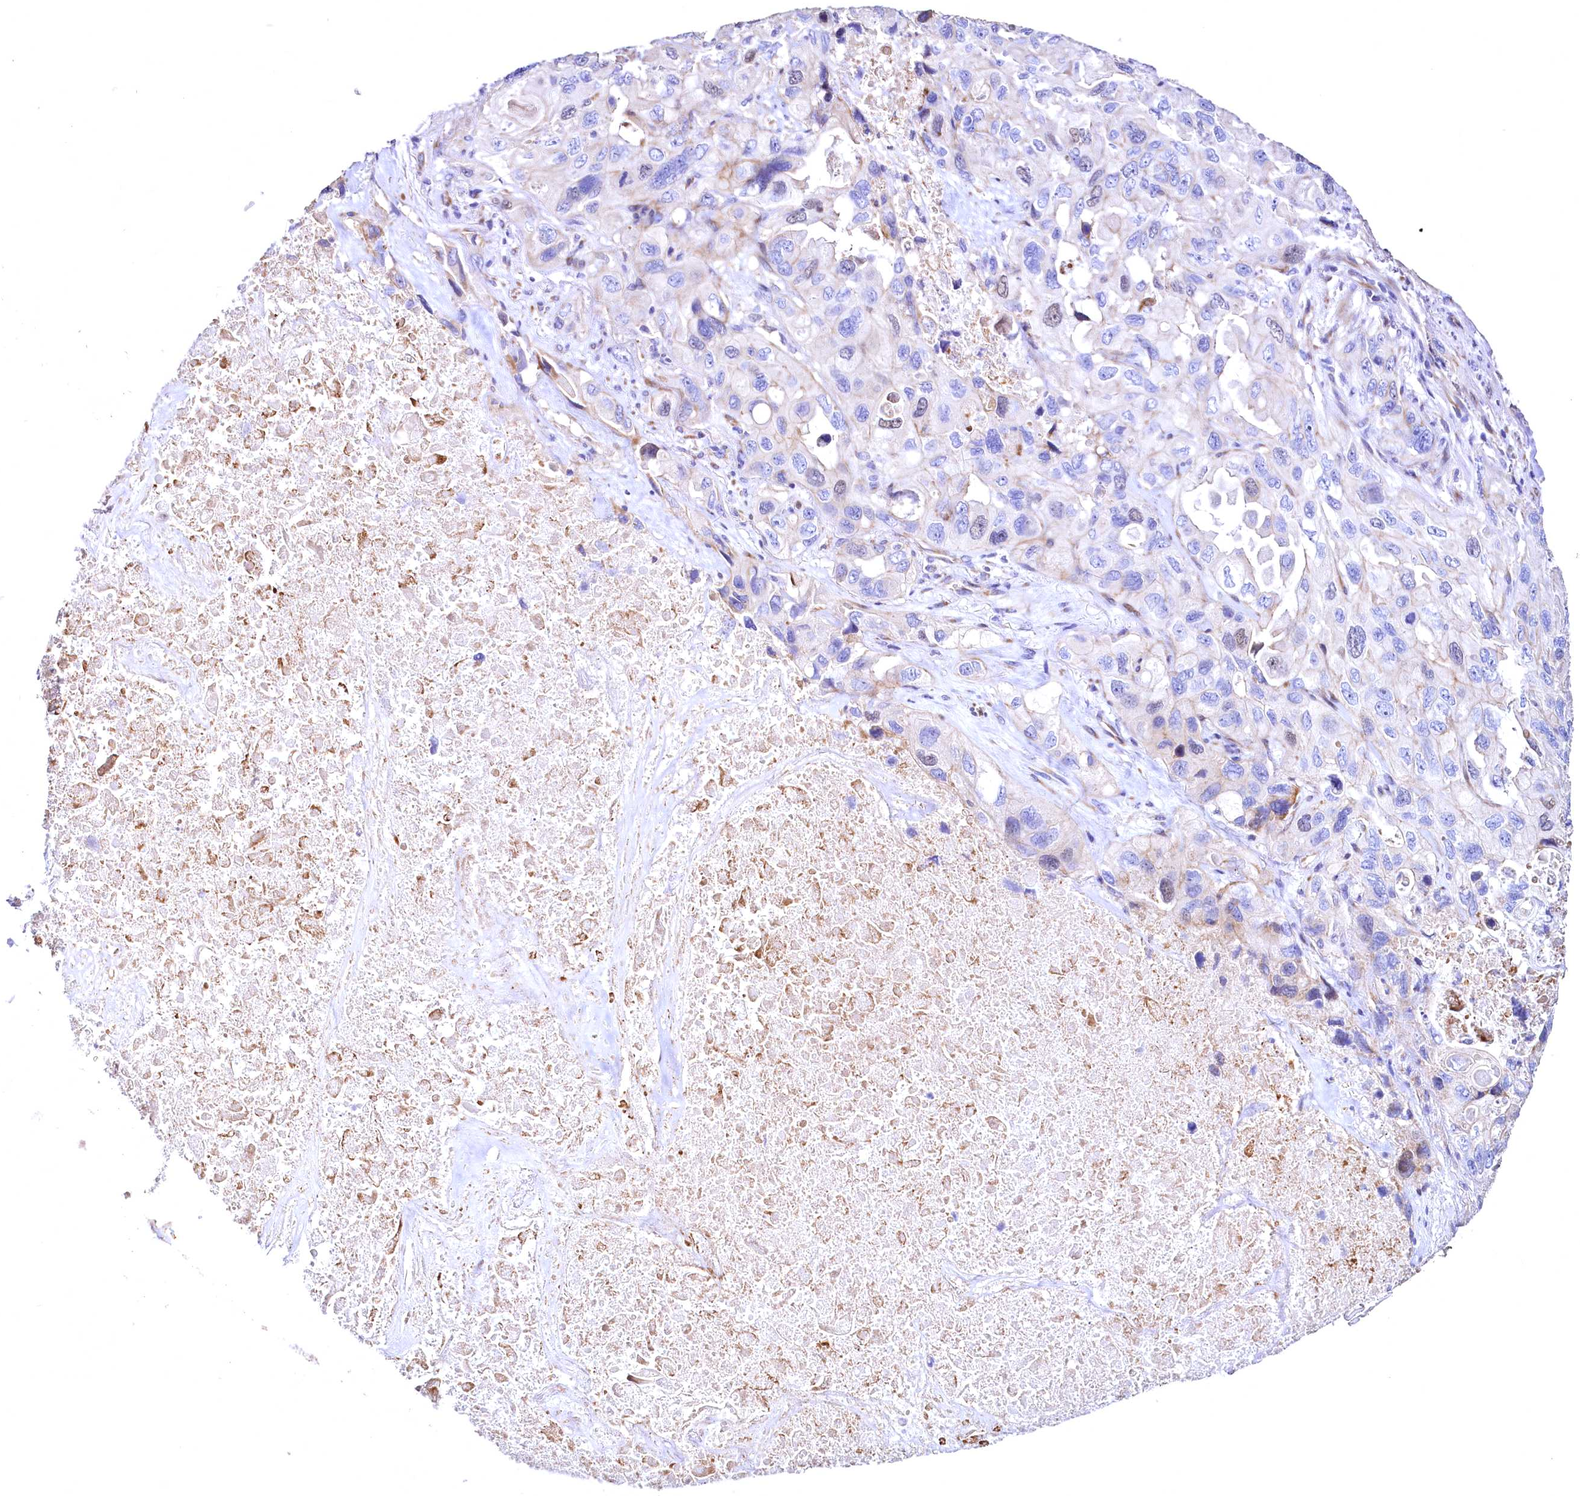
{"staining": {"intensity": "negative", "quantity": "none", "location": "none"}, "tissue": "lung cancer", "cell_type": "Tumor cells", "image_type": "cancer", "snomed": [{"axis": "morphology", "description": "Squamous cell carcinoma, NOS"}, {"axis": "topography", "description": "Lung"}], "caption": "Tumor cells are negative for protein expression in human squamous cell carcinoma (lung). (IHC, brightfield microscopy, high magnification).", "gene": "WNT8A", "patient": {"sex": "female", "age": 73}}